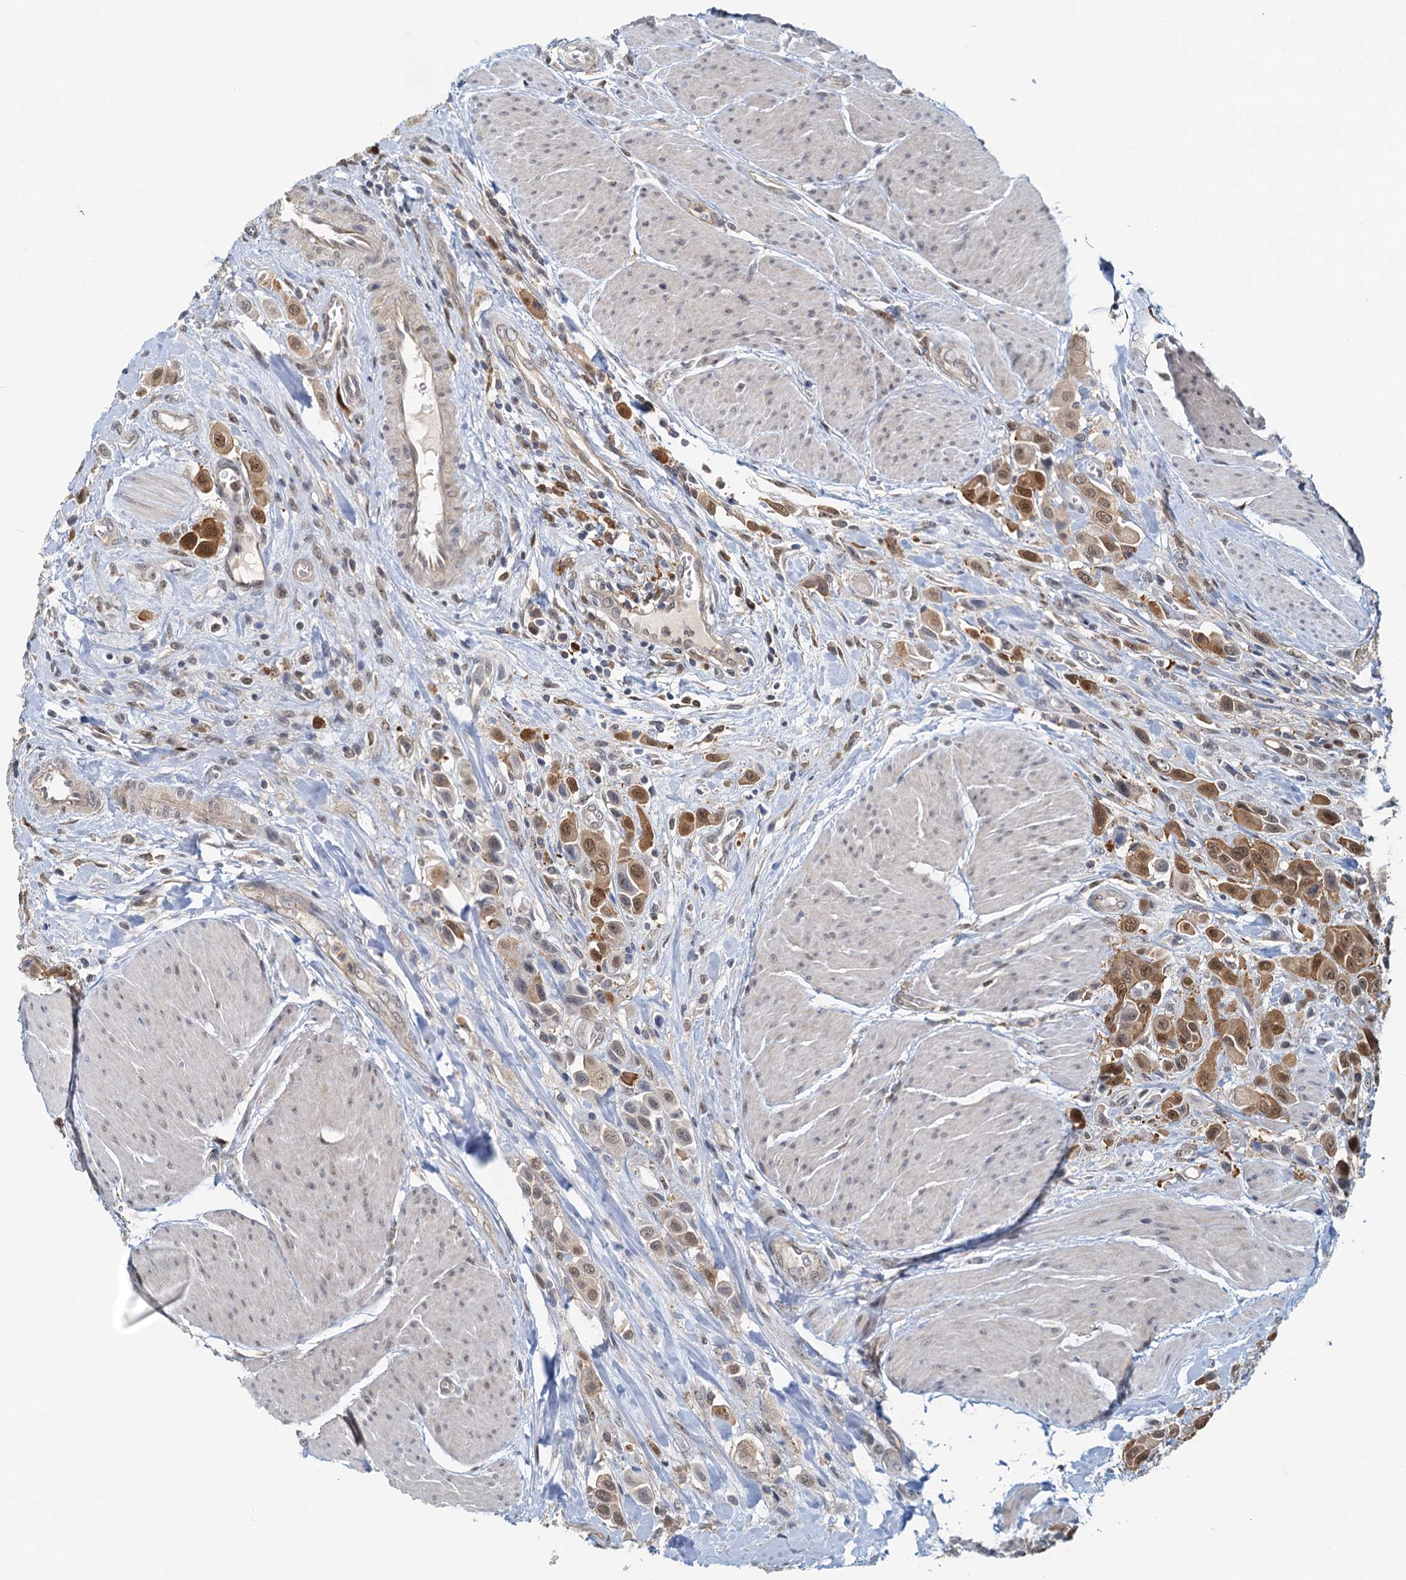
{"staining": {"intensity": "moderate", "quantity": ">75%", "location": "cytoplasmic/membranous,nuclear"}, "tissue": "urothelial cancer", "cell_type": "Tumor cells", "image_type": "cancer", "snomed": [{"axis": "morphology", "description": "Urothelial carcinoma, High grade"}, {"axis": "topography", "description": "Urinary bladder"}], "caption": "Urothelial cancer stained for a protein (brown) shows moderate cytoplasmic/membranous and nuclear positive expression in about >75% of tumor cells.", "gene": "SPINDOC", "patient": {"sex": "male", "age": 50}}